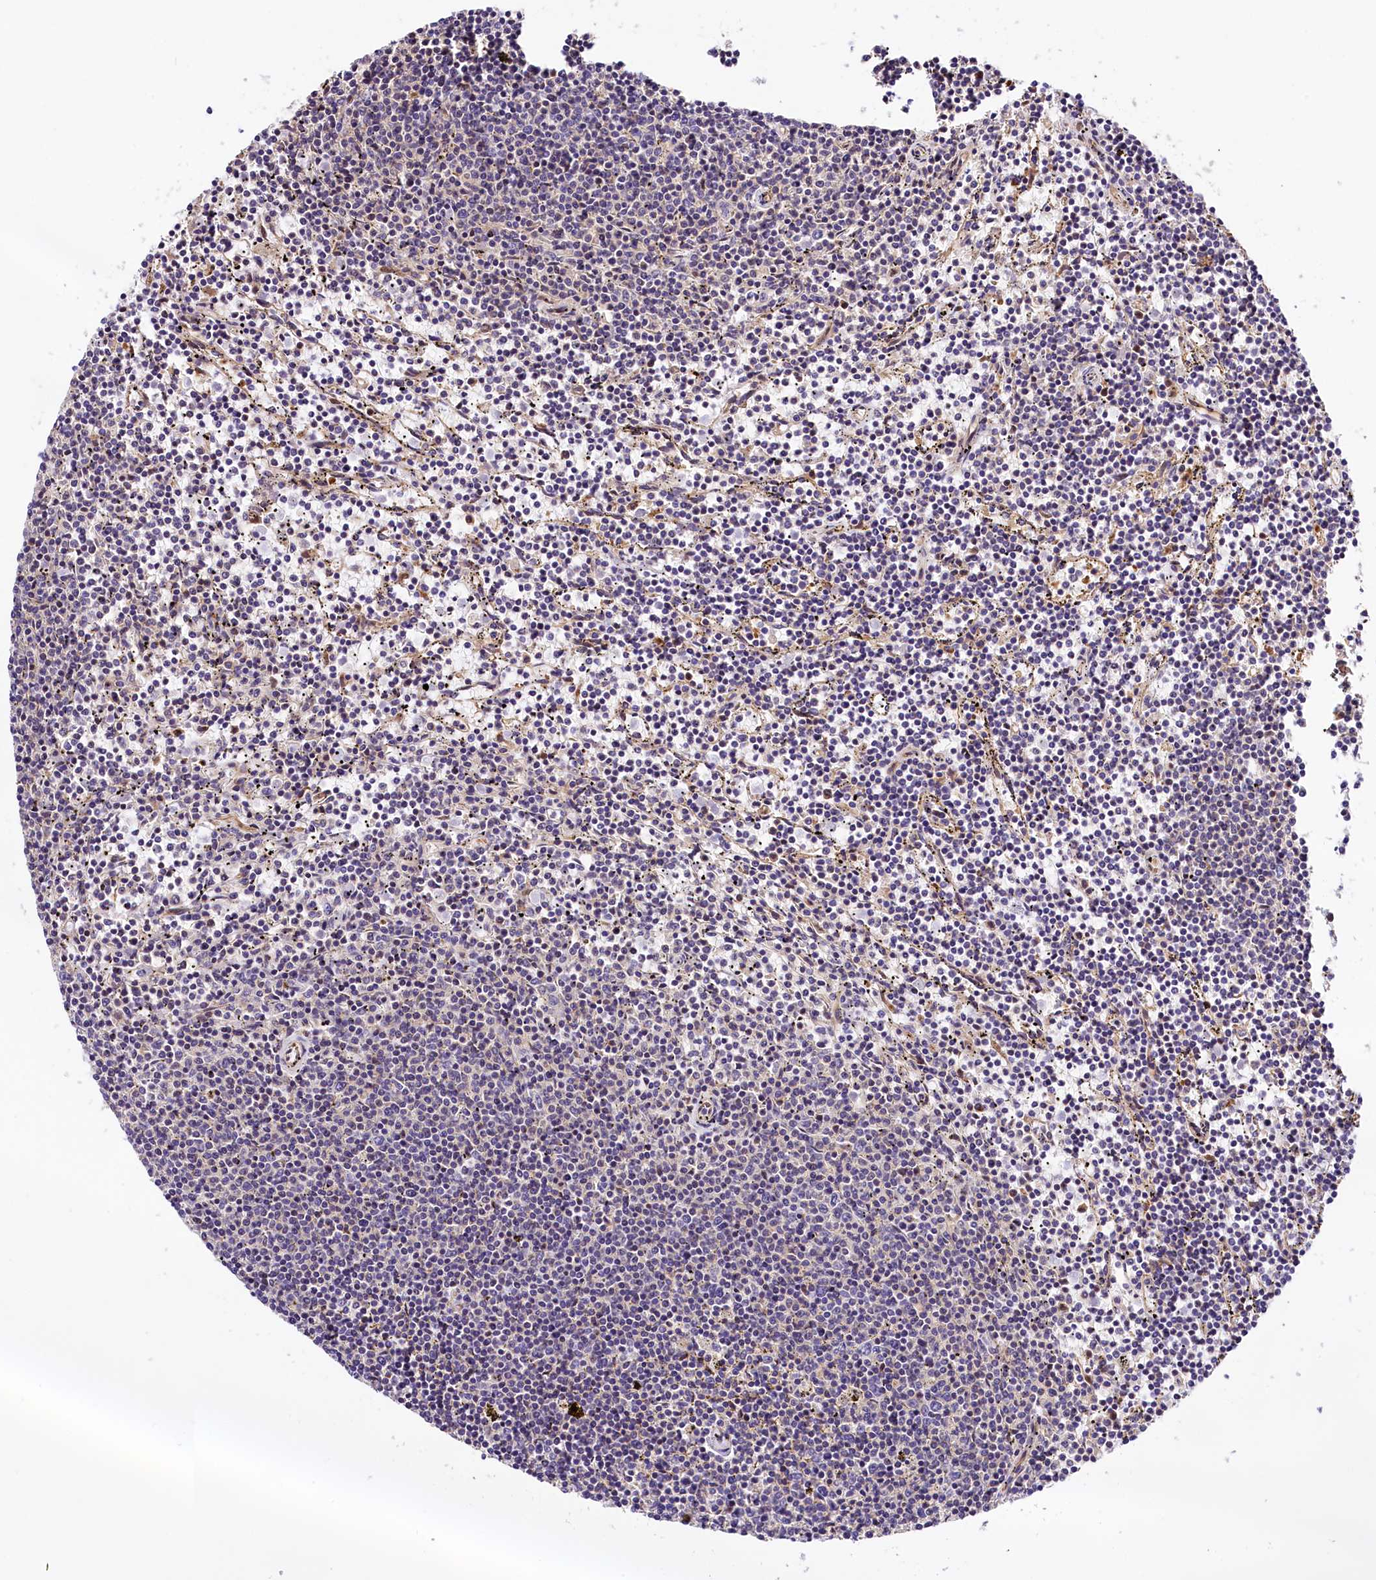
{"staining": {"intensity": "negative", "quantity": "none", "location": "none"}, "tissue": "lymphoma", "cell_type": "Tumor cells", "image_type": "cancer", "snomed": [{"axis": "morphology", "description": "Malignant lymphoma, non-Hodgkin's type, Low grade"}, {"axis": "topography", "description": "Spleen"}], "caption": "DAB immunohistochemical staining of low-grade malignant lymphoma, non-Hodgkin's type displays no significant expression in tumor cells.", "gene": "ARMC6", "patient": {"sex": "female", "age": 50}}